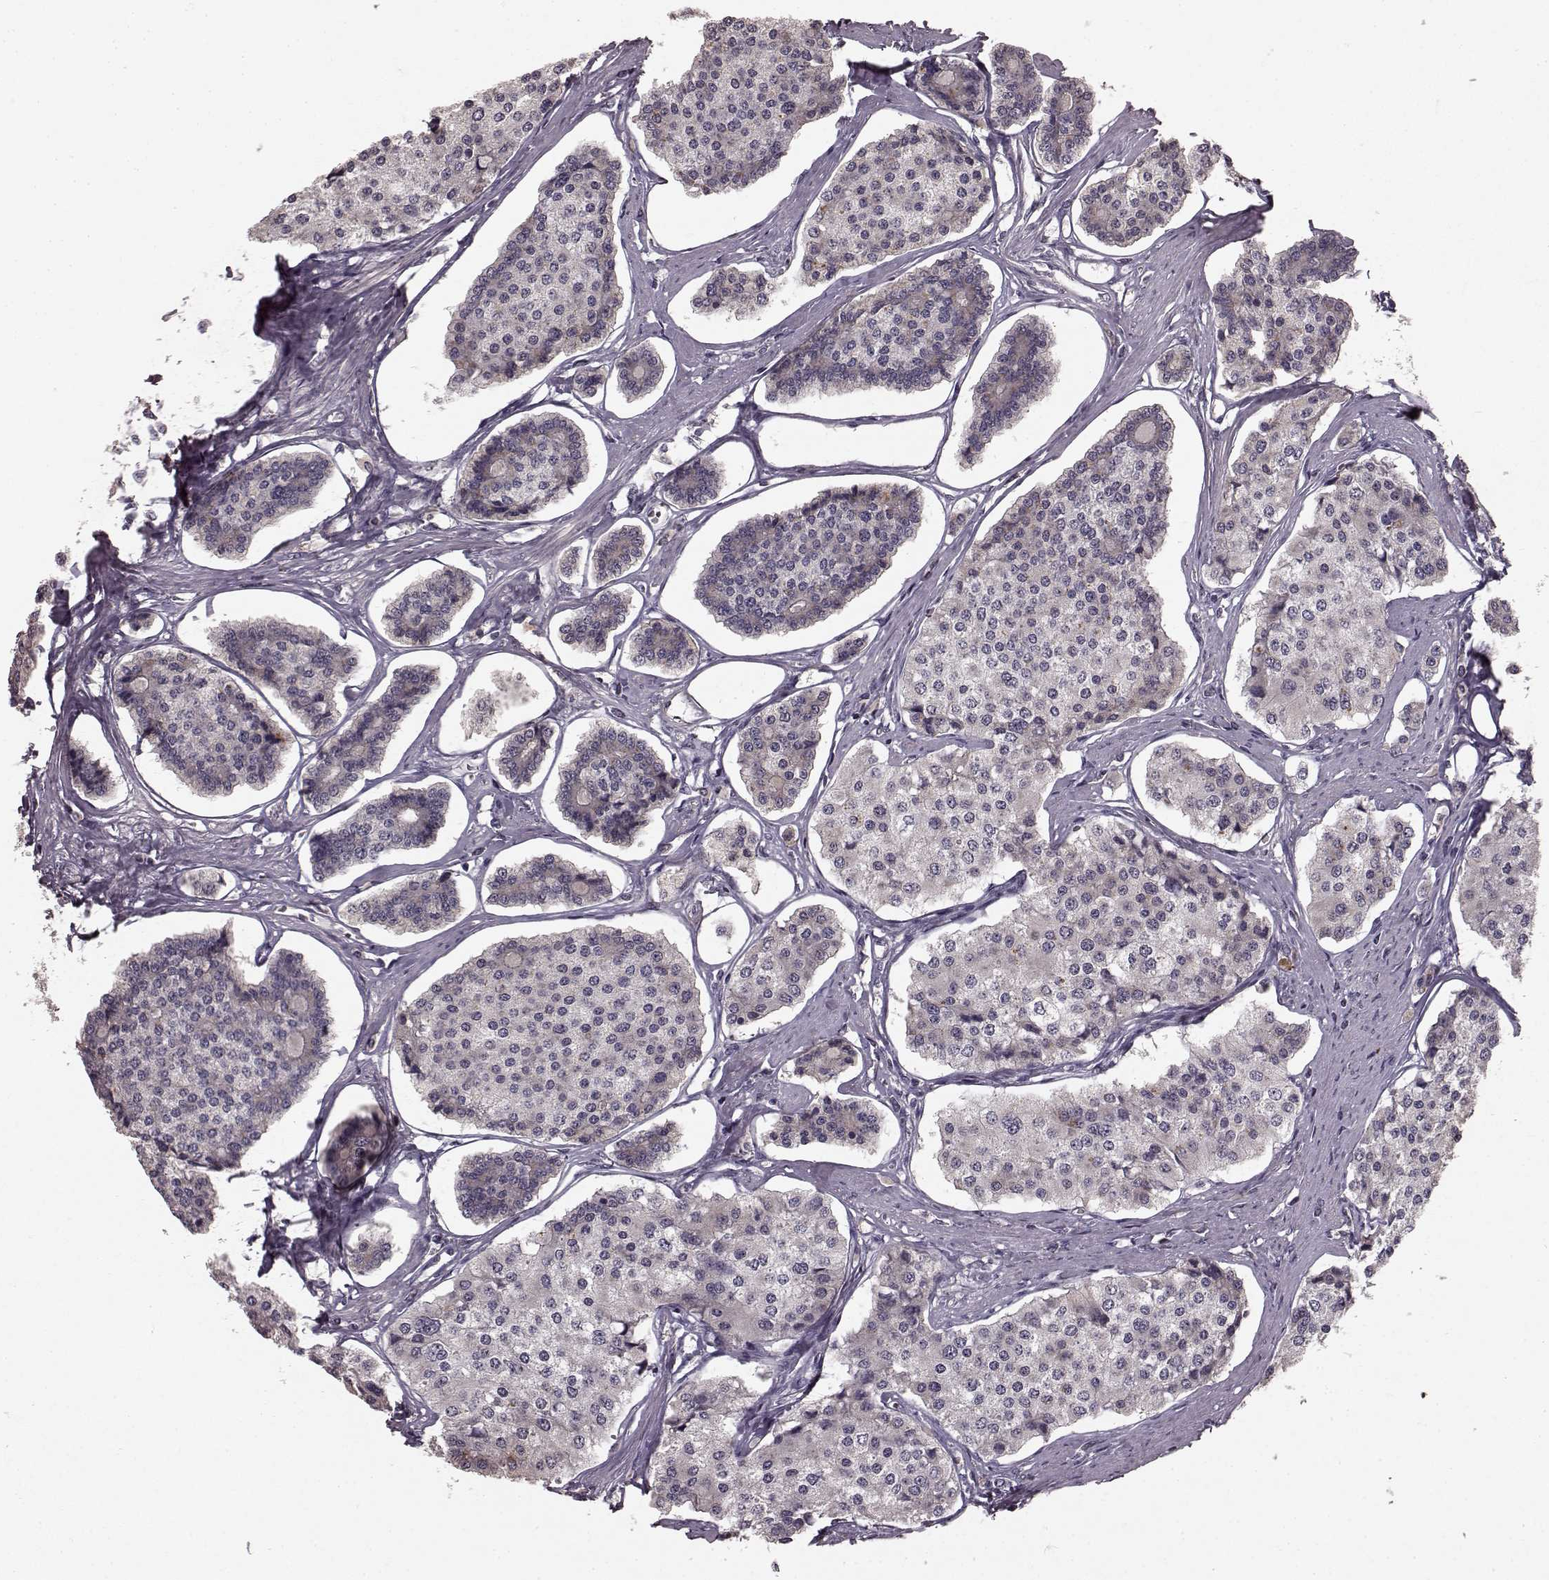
{"staining": {"intensity": "negative", "quantity": "none", "location": "none"}, "tissue": "carcinoid", "cell_type": "Tumor cells", "image_type": "cancer", "snomed": [{"axis": "morphology", "description": "Carcinoid, malignant, NOS"}, {"axis": "topography", "description": "Small intestine"}], "caption": "Tumor cells are negative for brown protein staining in carcinoid (malignant).", "gene": "SLC22A18", "patient": {"sex": "female", "age": 65}}